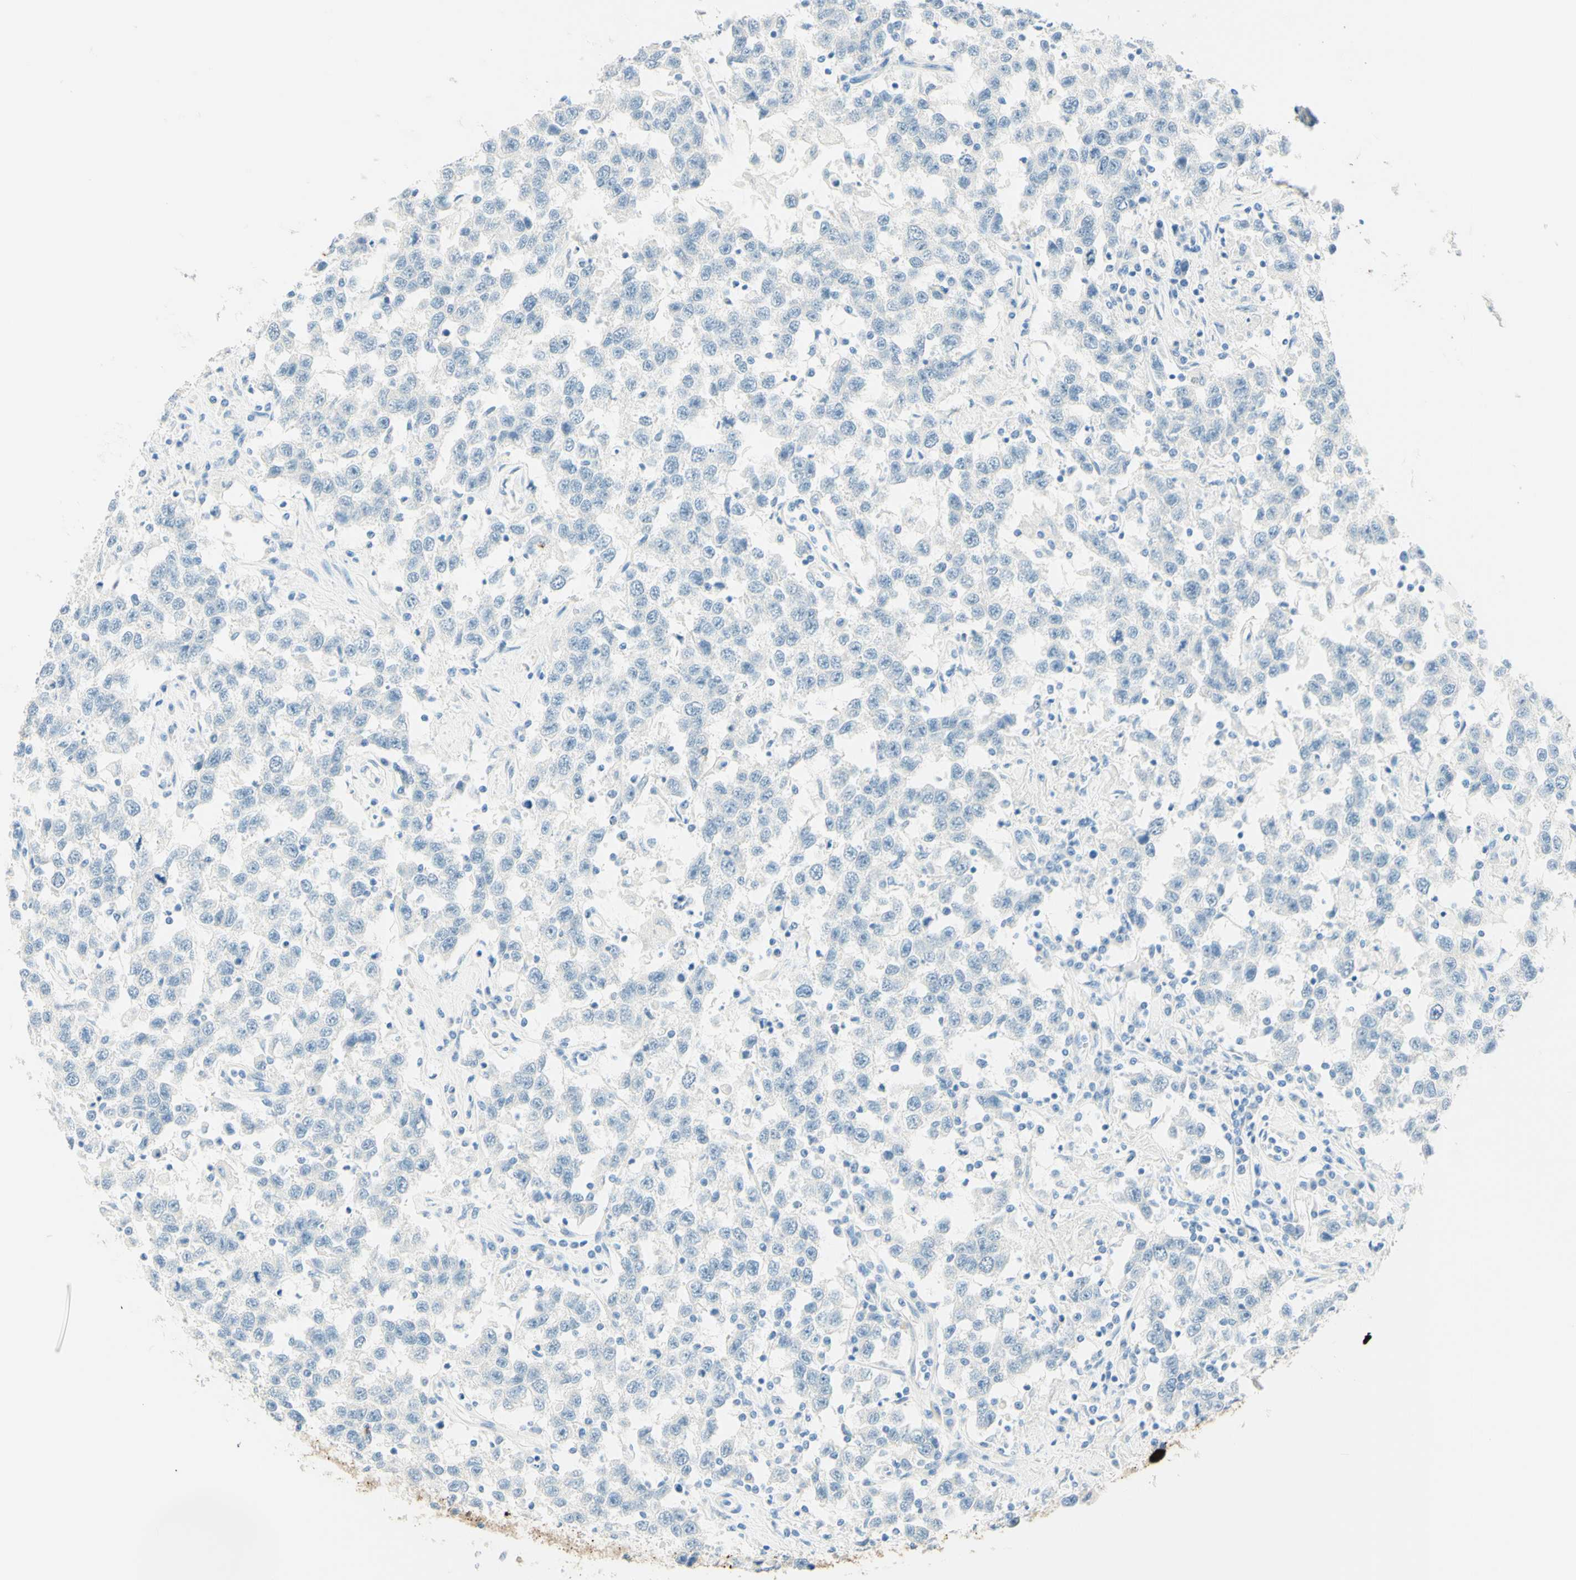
{"staining": {"intensity": "negative", "quantity": "none", "location": "none"}, "tissue": "testis cancer", "cell_type": "Tumor cells", "image_type": "cancer", "snomed": [{"axis": "morphology", "description": "Seminoma, NOS"}, {"axis": "topography", "description": "Testis"}], "caption": "A micrograph of testis seminoma stained for a protein shows no brown staining in tumor cells. The staining was performed using DAB to visualize the protein expression in brown, while the nuclei were stained in blue with hematoxylin (Magnification: 20x).", "gene": "TMEM132D", "patient": {"sex": "male", "age": 41}}